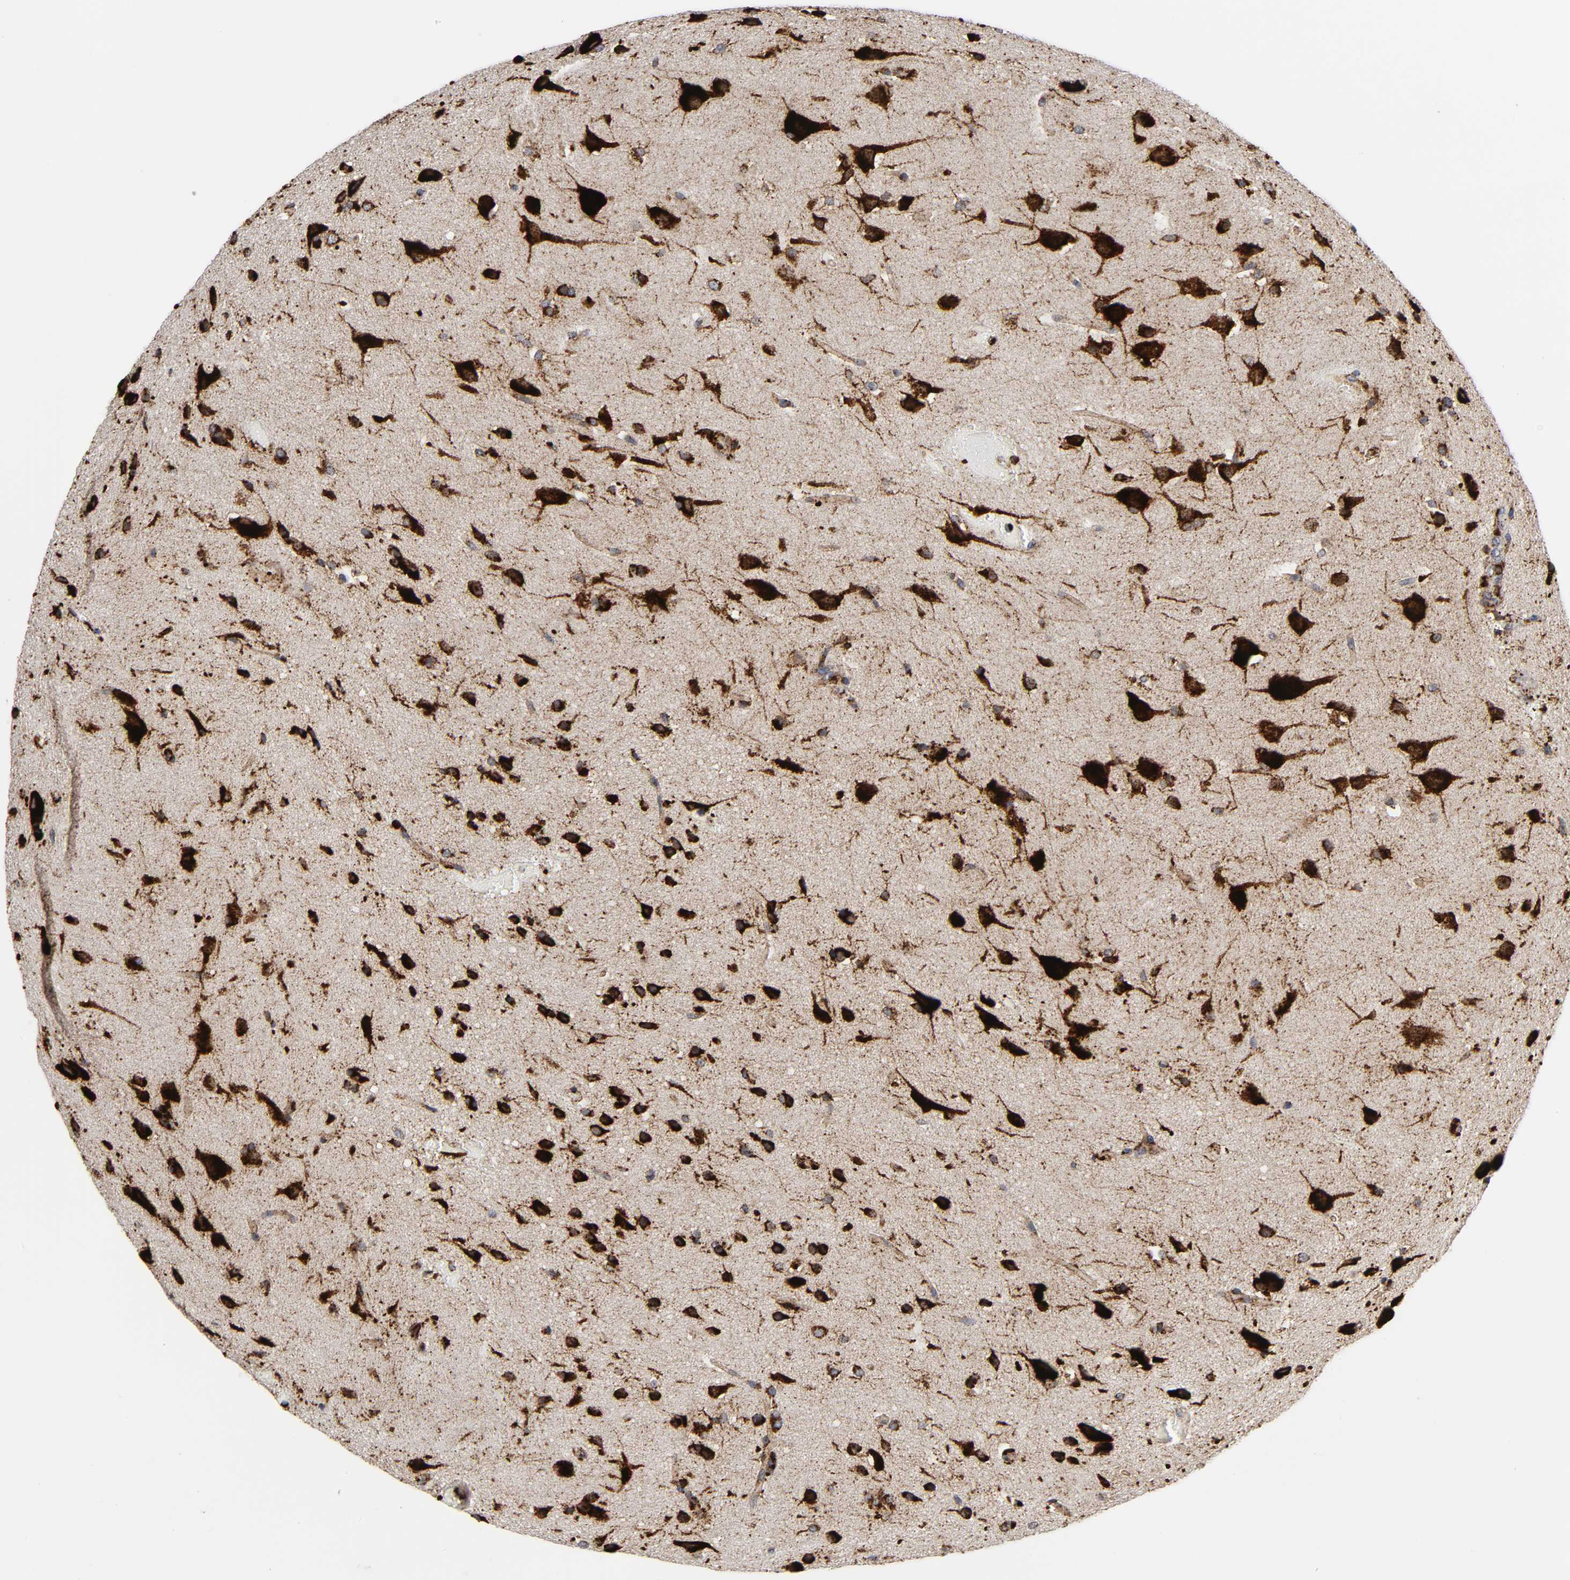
{"staining": {"intensity": "strong", "quantity": ">75%", "location": "cytoplasmic/membranous"}, "tissue": "glioma", "cell_type": "Tumor cells", "image_type": "cancer", "snomed": [{"axis": "morphology", "description": "Glioma, malignant, Low grade"}, {"axis": "topography", "description": "Cerebral cortex"}], "caption": "Immunohistochemical staining of glioma reveals high levels of strong cytoplasmic/membranous protein expression in approximately >75% of tumor cells. The protein is shown in brown color, while the nuclei are stained blue.", "gene": "PSAP", "patient": {"sex": "female", "age": 47}}